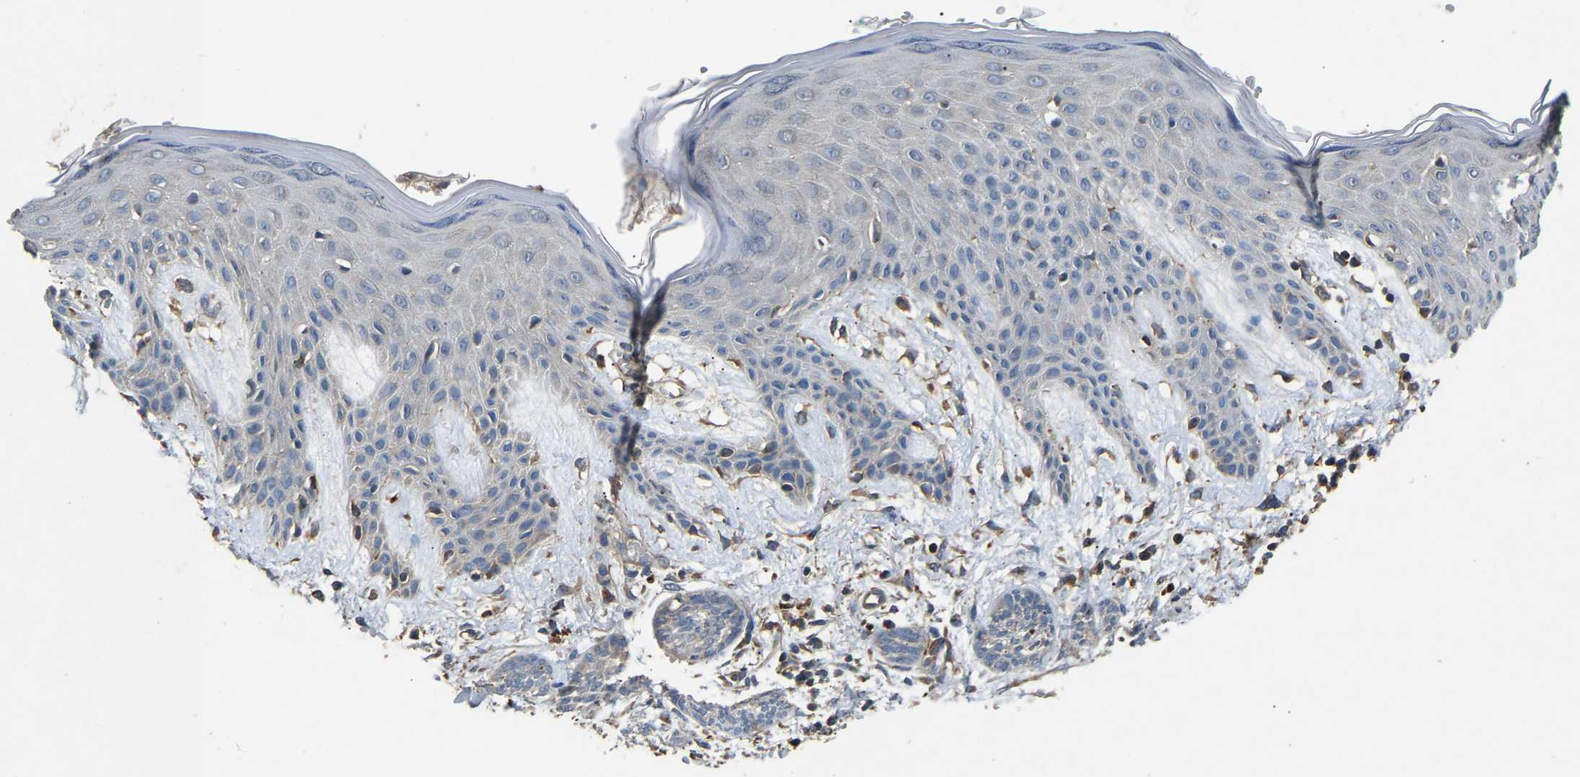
{"staining": {"intensity": "negative", "quantity": "none", "location": "none"}, "tissue": "skin cancer", "cell_type": "Tumor cells", "image_type": "cancer", "snomed": [{"axis": "morphology", "description": "Basal cell carcinoma"}, {"axis": "topography", "description": "Skin"}], "caption": "Image shows no significant protein staining in tumor cells of skin cancer (basal cell carcinoma). (Immunohistochemistry (ihc), brightfield microscopy, high magnification).", "gene": "PPID", "patient": {"sex": "female", "age": 59}}